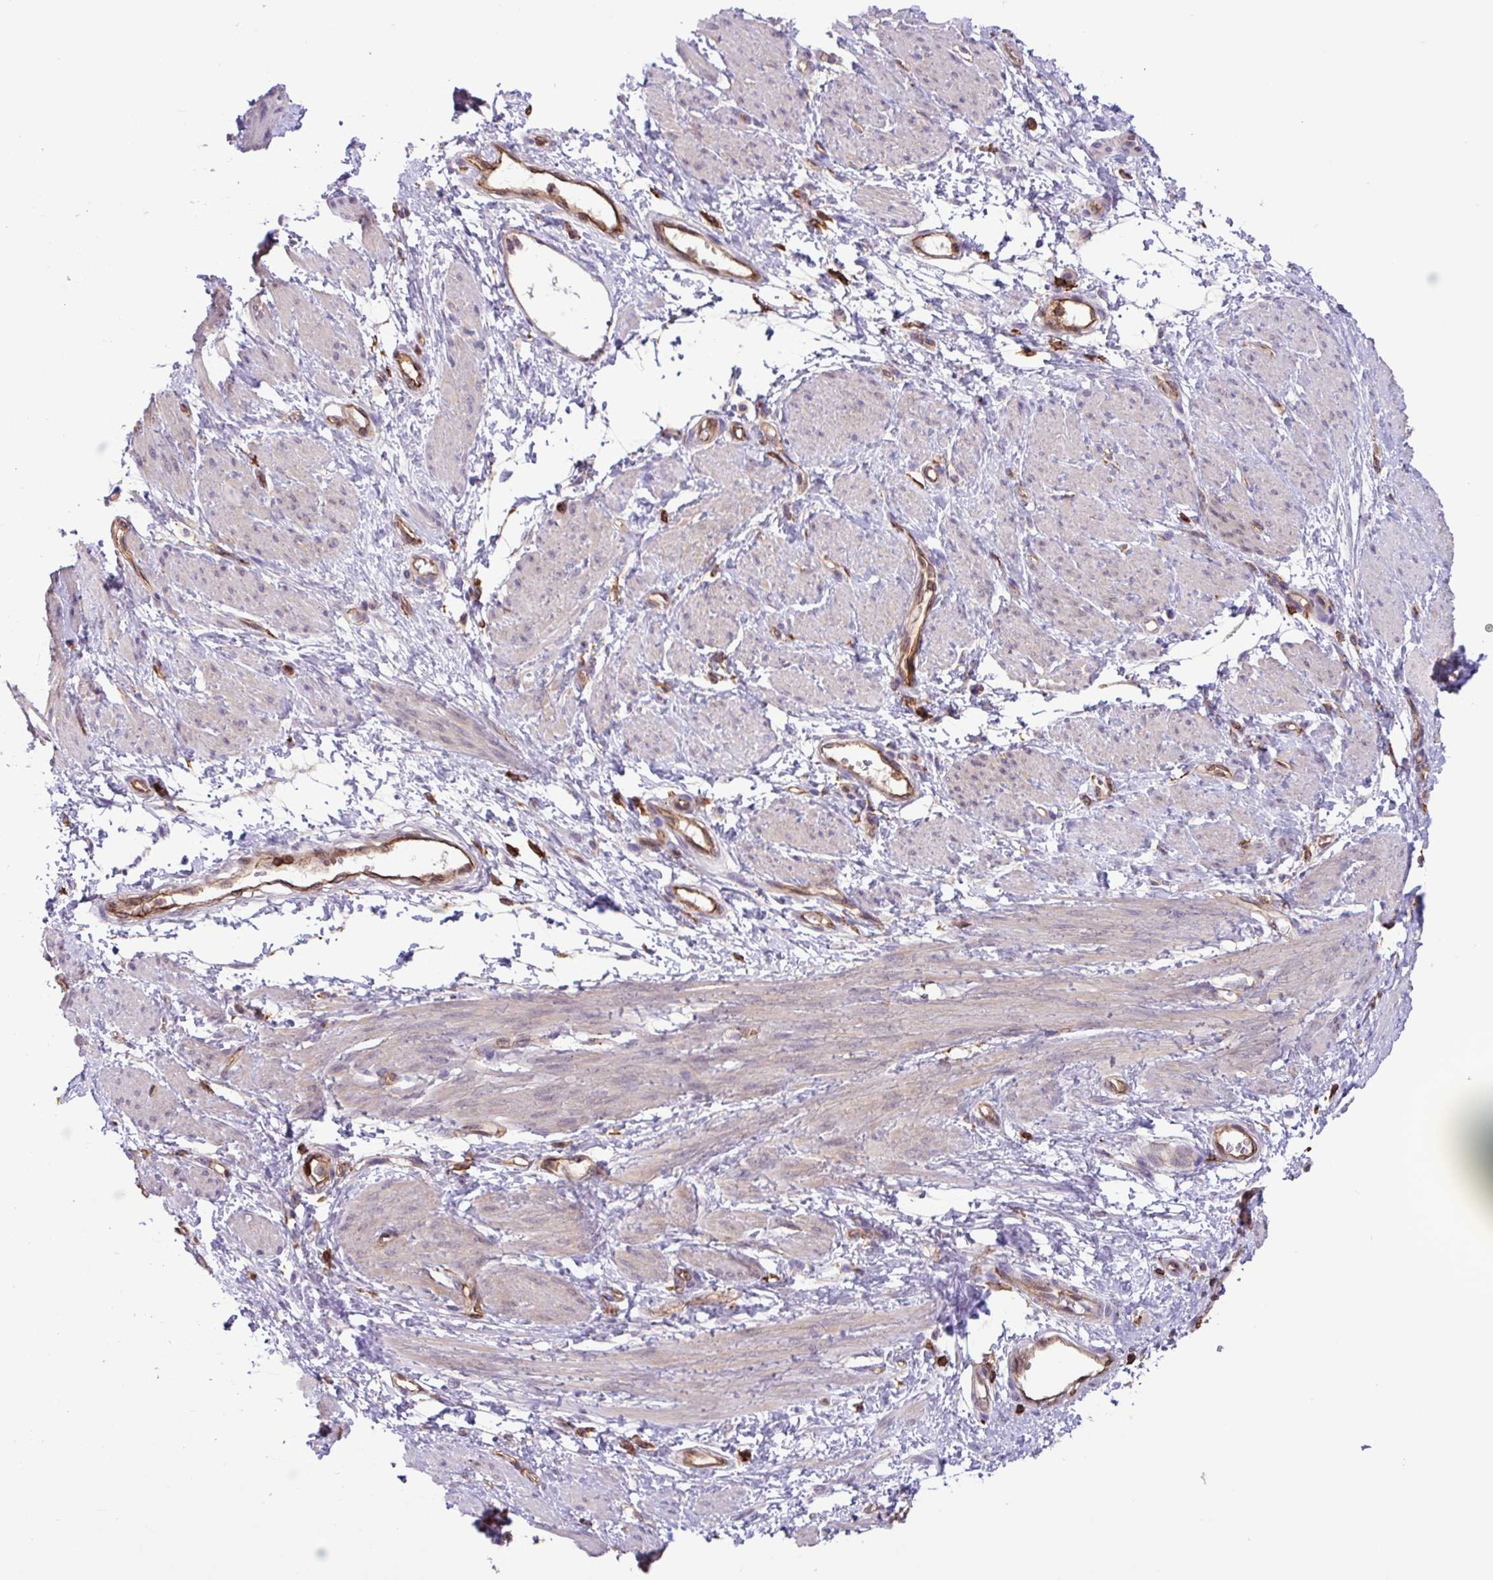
{"staining": {"intensity": "weak", "quantity": "<25%", "location": "cytoplasmic/membranous"}, "tissue": "smooth muscle", "cell_type": "Smooth muscle cells", "image_type": "normal", "snomed": [{"axis": "morphology", "description": "Normal tissue, NOS"}, {"axis": "topography", "description": "Smooth muscle"}, {"axis": "topography", "description": "Uterus"}], "caption": "This is an immunohistochemistry (IHC) histopathology image of benign human smooth muscle. There is no staining in smooth muscle cells.", "gene": "PPP1R18", "patient": {"sex": "female", "age": 39}}